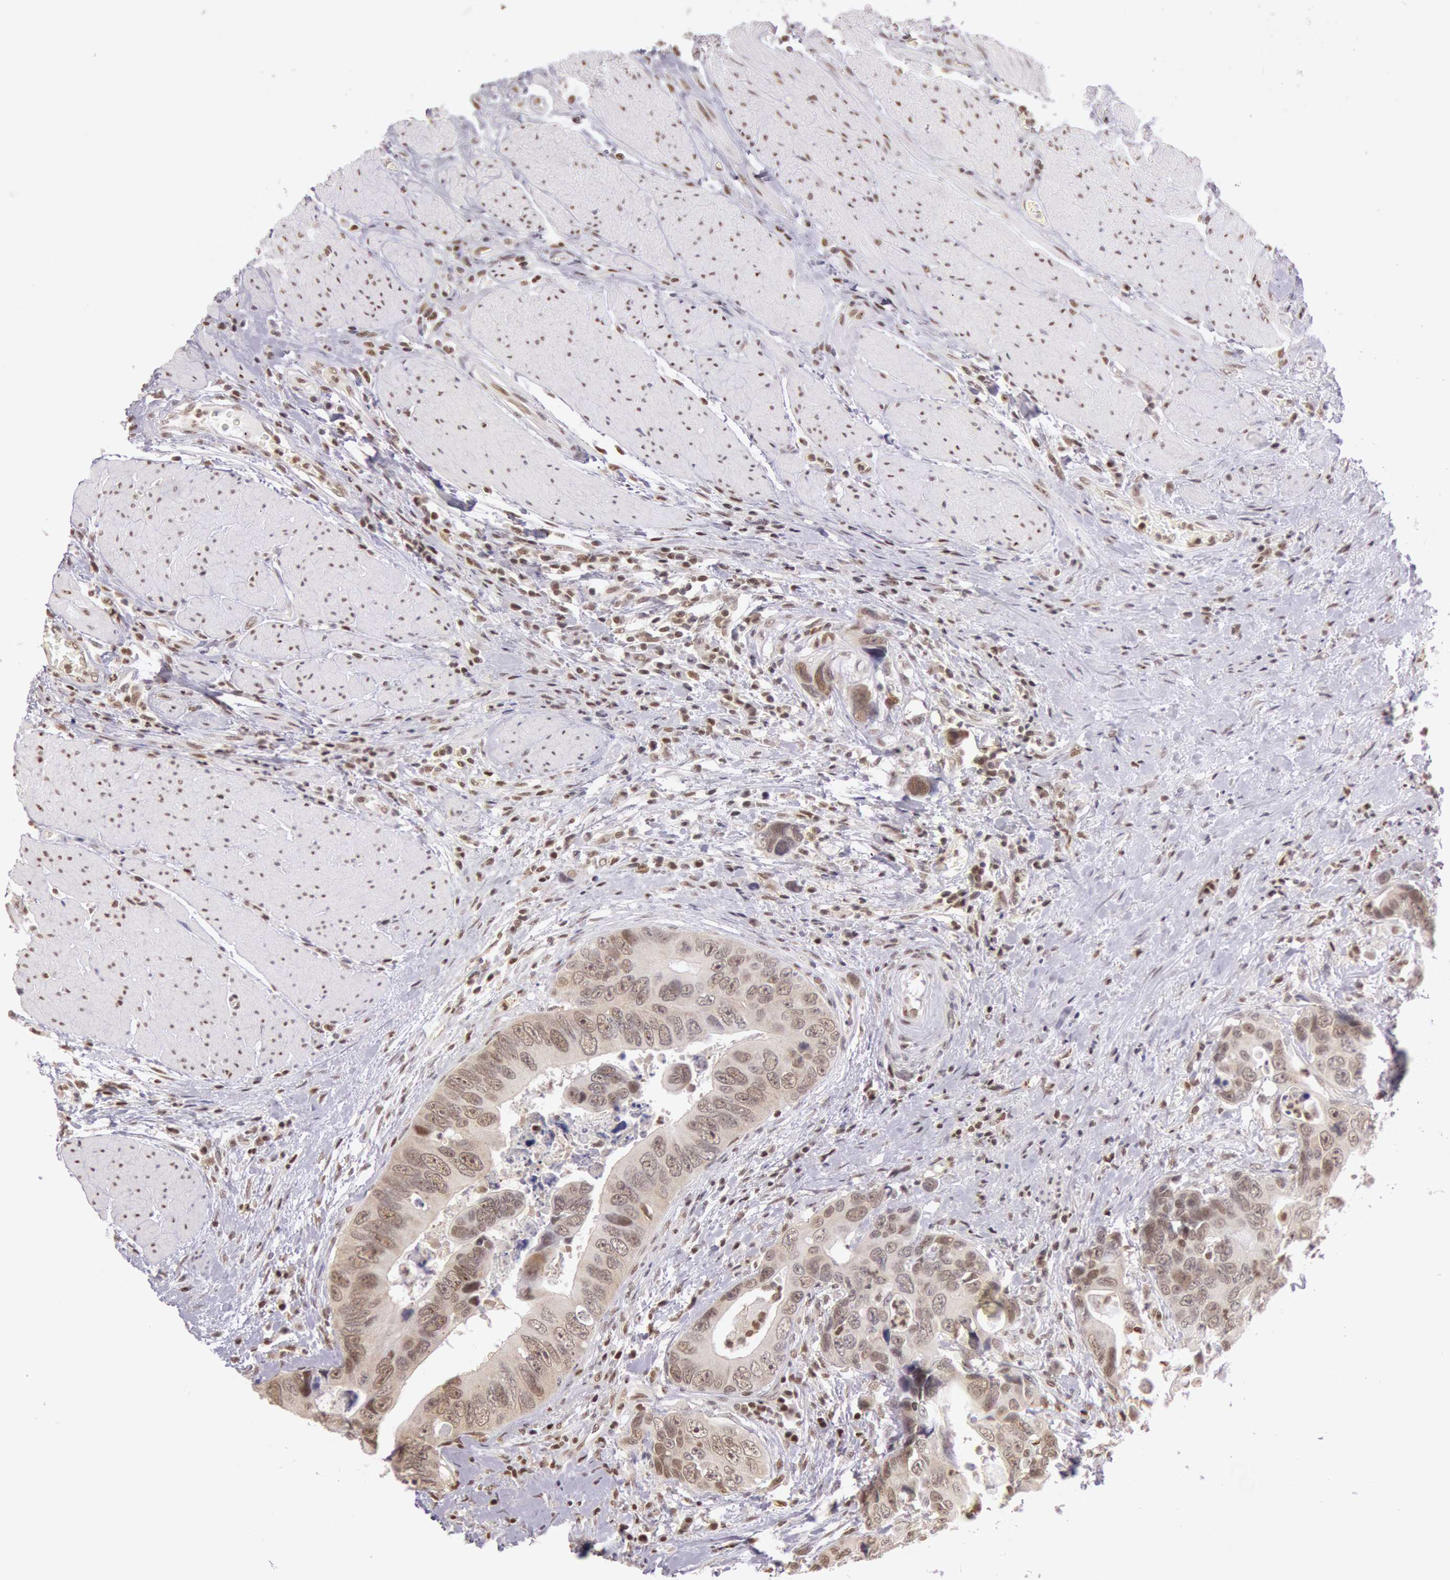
{"staining": {"intensity": "moderate", "quantity": "25%-75%", "location": "nuclear"}, "tissue": "colorectal cancer", "cell_type": "Tumor cells", "image_type": "cancer", "snomed": [{"axis": "morphology", "description": "Adenocarcinoma, NOS"}, {"axis": "topography", "description": "Rectum"}], "caption": "Immunohistochemical staining of colorectal cancer (adenocarcinoma) reveals medium levels of moderate nuclear positivity in about 25%-75% of tumor cells.", "gene": "ESS2", "patient": {"sex": "female", "age": 67}}